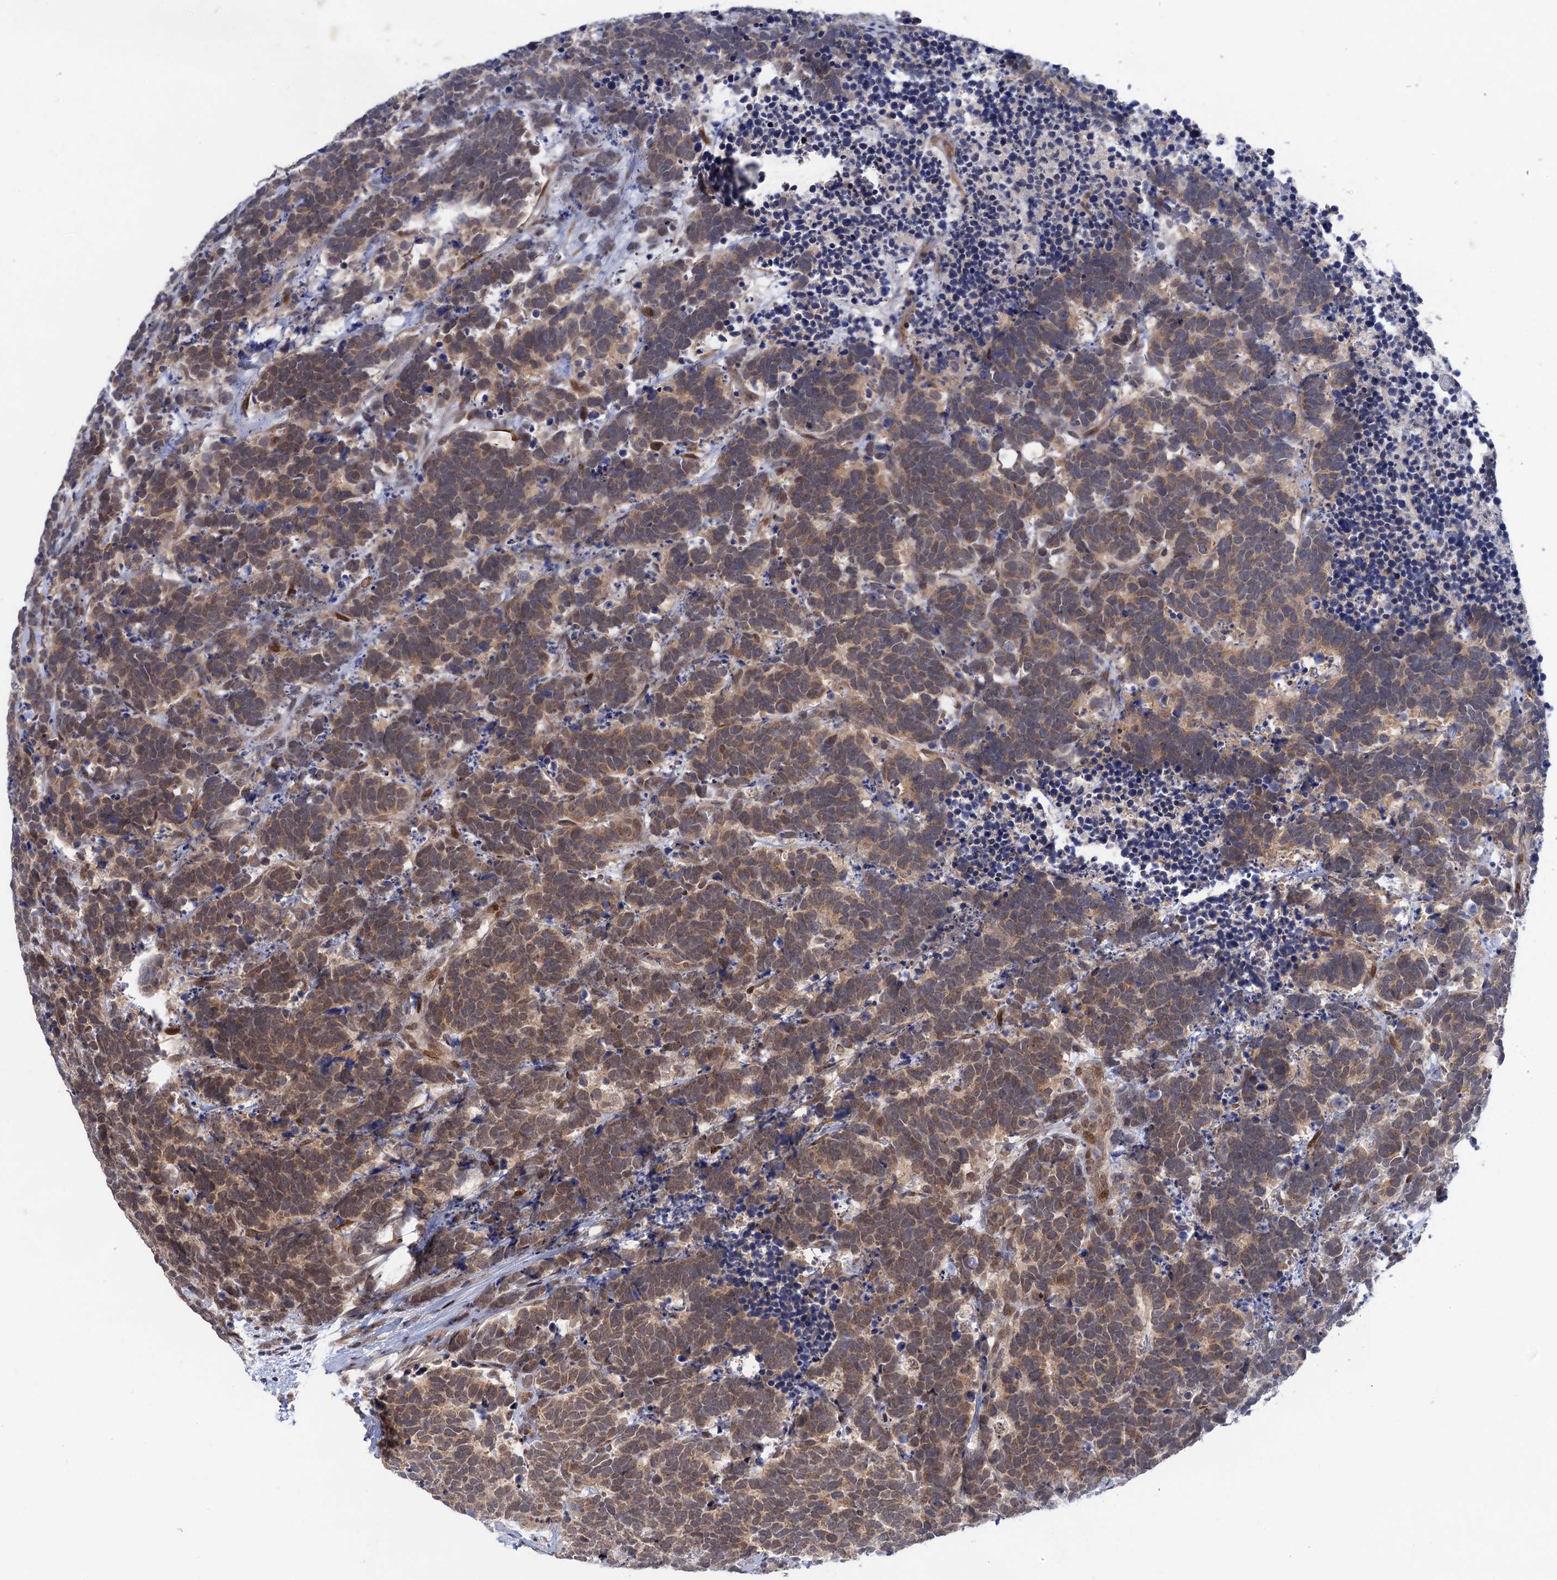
{"staining": {"intensity": "moderate", "quantity": ">75%", "location": "cytoplasmic/membranous,nuclear"}, "tissue": "carcinoid", "cell_type": "Tumor cells", "image_type": "cancer", "snomed": [{"axis": "morphology", "description": "Carcinoma, NOS"}, {"axis": "morphology", "description": "Carcinoid, malignant, NOS"}, {"axis": "topography", "description": "Urinary bladder"}], "caption": "Immunohistochemistry histopathology image of neoplastic tissue: malignant carcinoid stained using immunohistochemistry (IHC) shows medium levels of moderate protein expression localized specifically in the cytoplasmic/membranous and nuclear of tumor cells, appearing as a cytoplasmic/membranous and nuclear brown color.", "gene": "NEK8", "patient": {"sex": "male", "age": 57}}